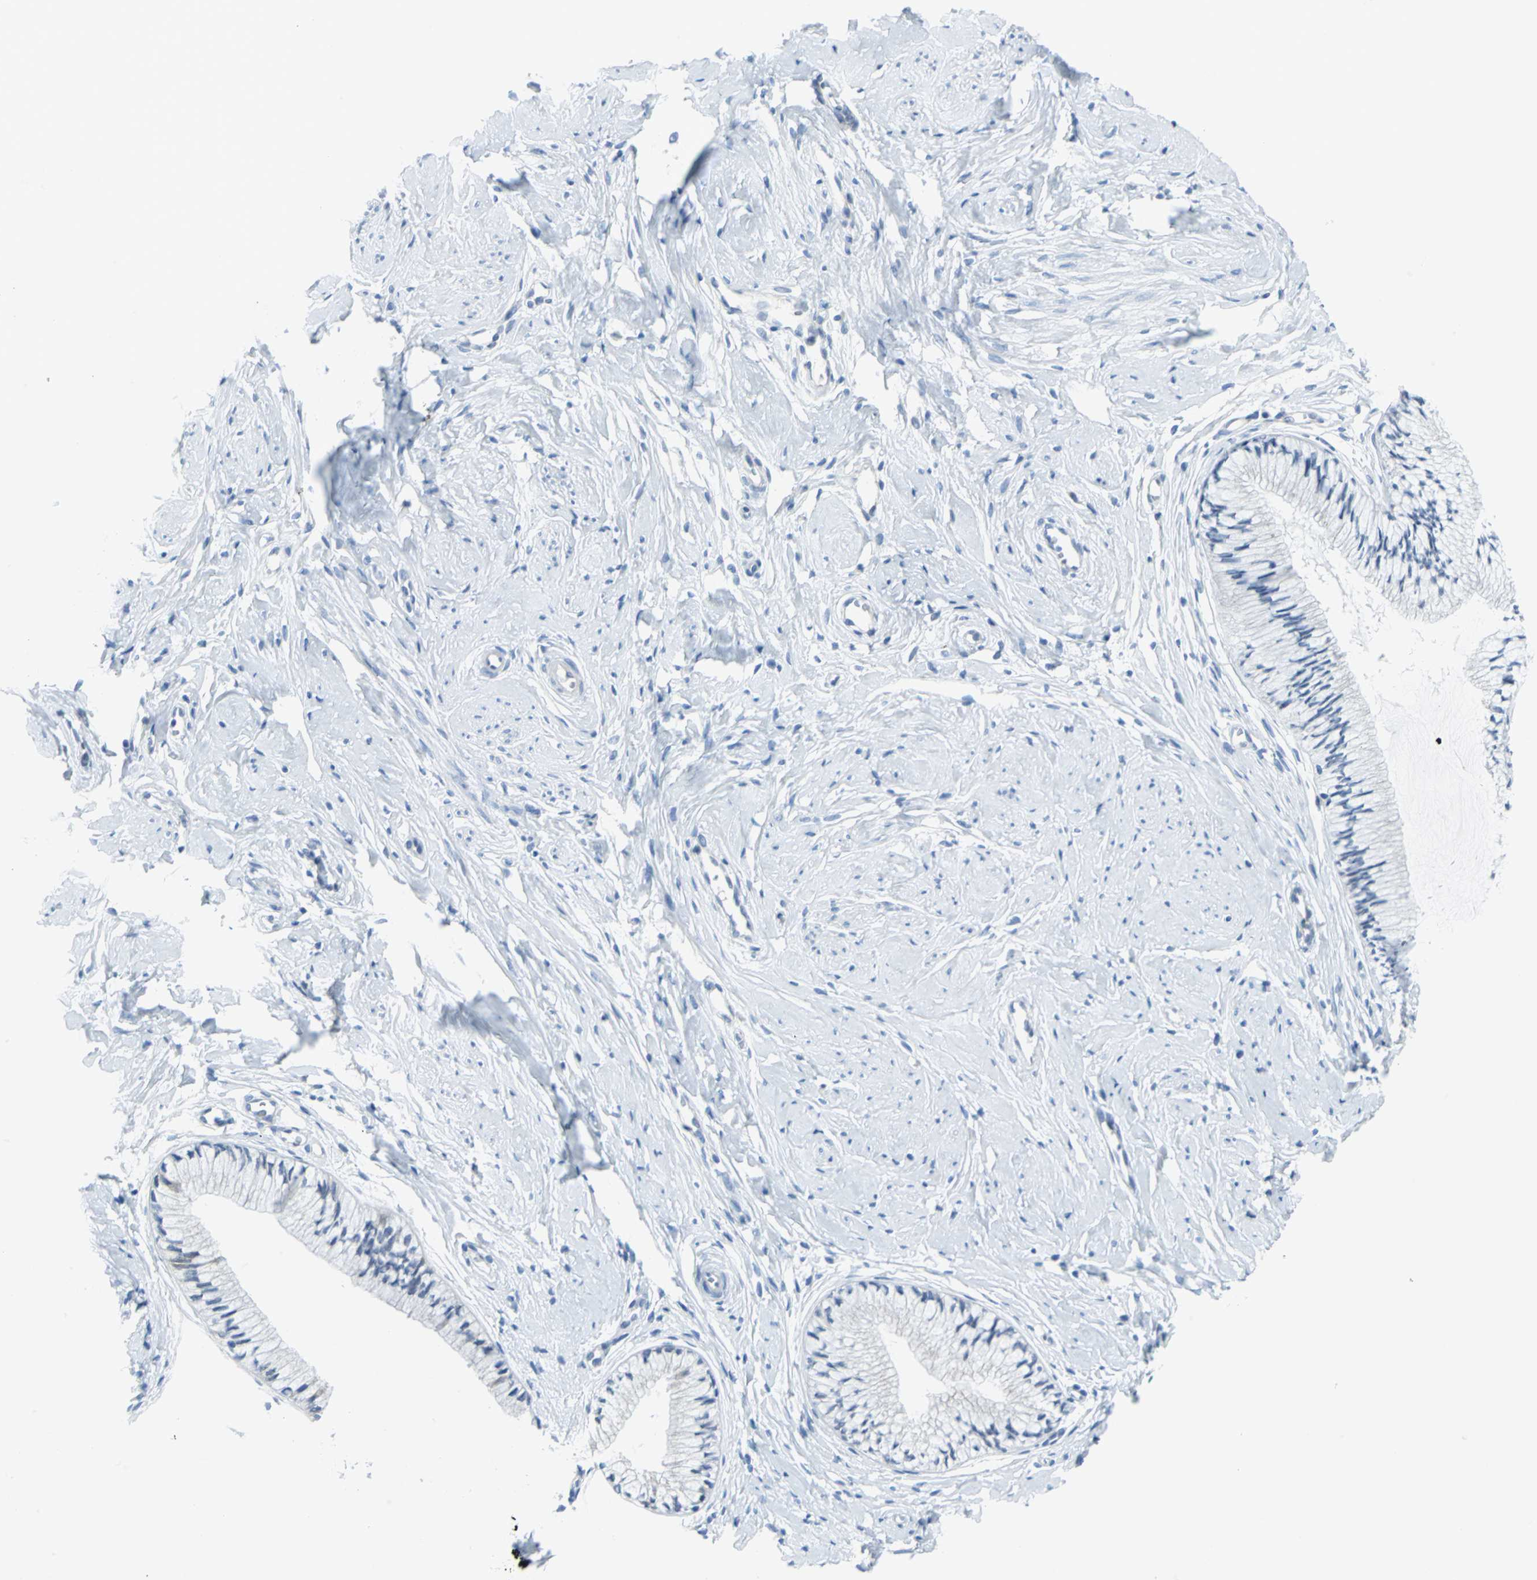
{"staining": {"intensity": "negative", "quantity": "none", "location": "none"}, "tissue": "cervix", "cell_type": "Glandular cells", "image_type": "normal", "snomed": [{"axis": "morphology", "description": "Normal tissue, NOS"}, {"axis": "topography", "description": "Cervix"}], "caption": "DAB (3,3'-diaminobenzidine) immunohistochemical staining of unremarkable cervix demonstrates no significant positivity in glandular cells. (Brightfield microscopy of DAB immunohistochemistry at high magnification).", "gene": "CYB5A", "patient": {"sex": "female", "age": 46}}